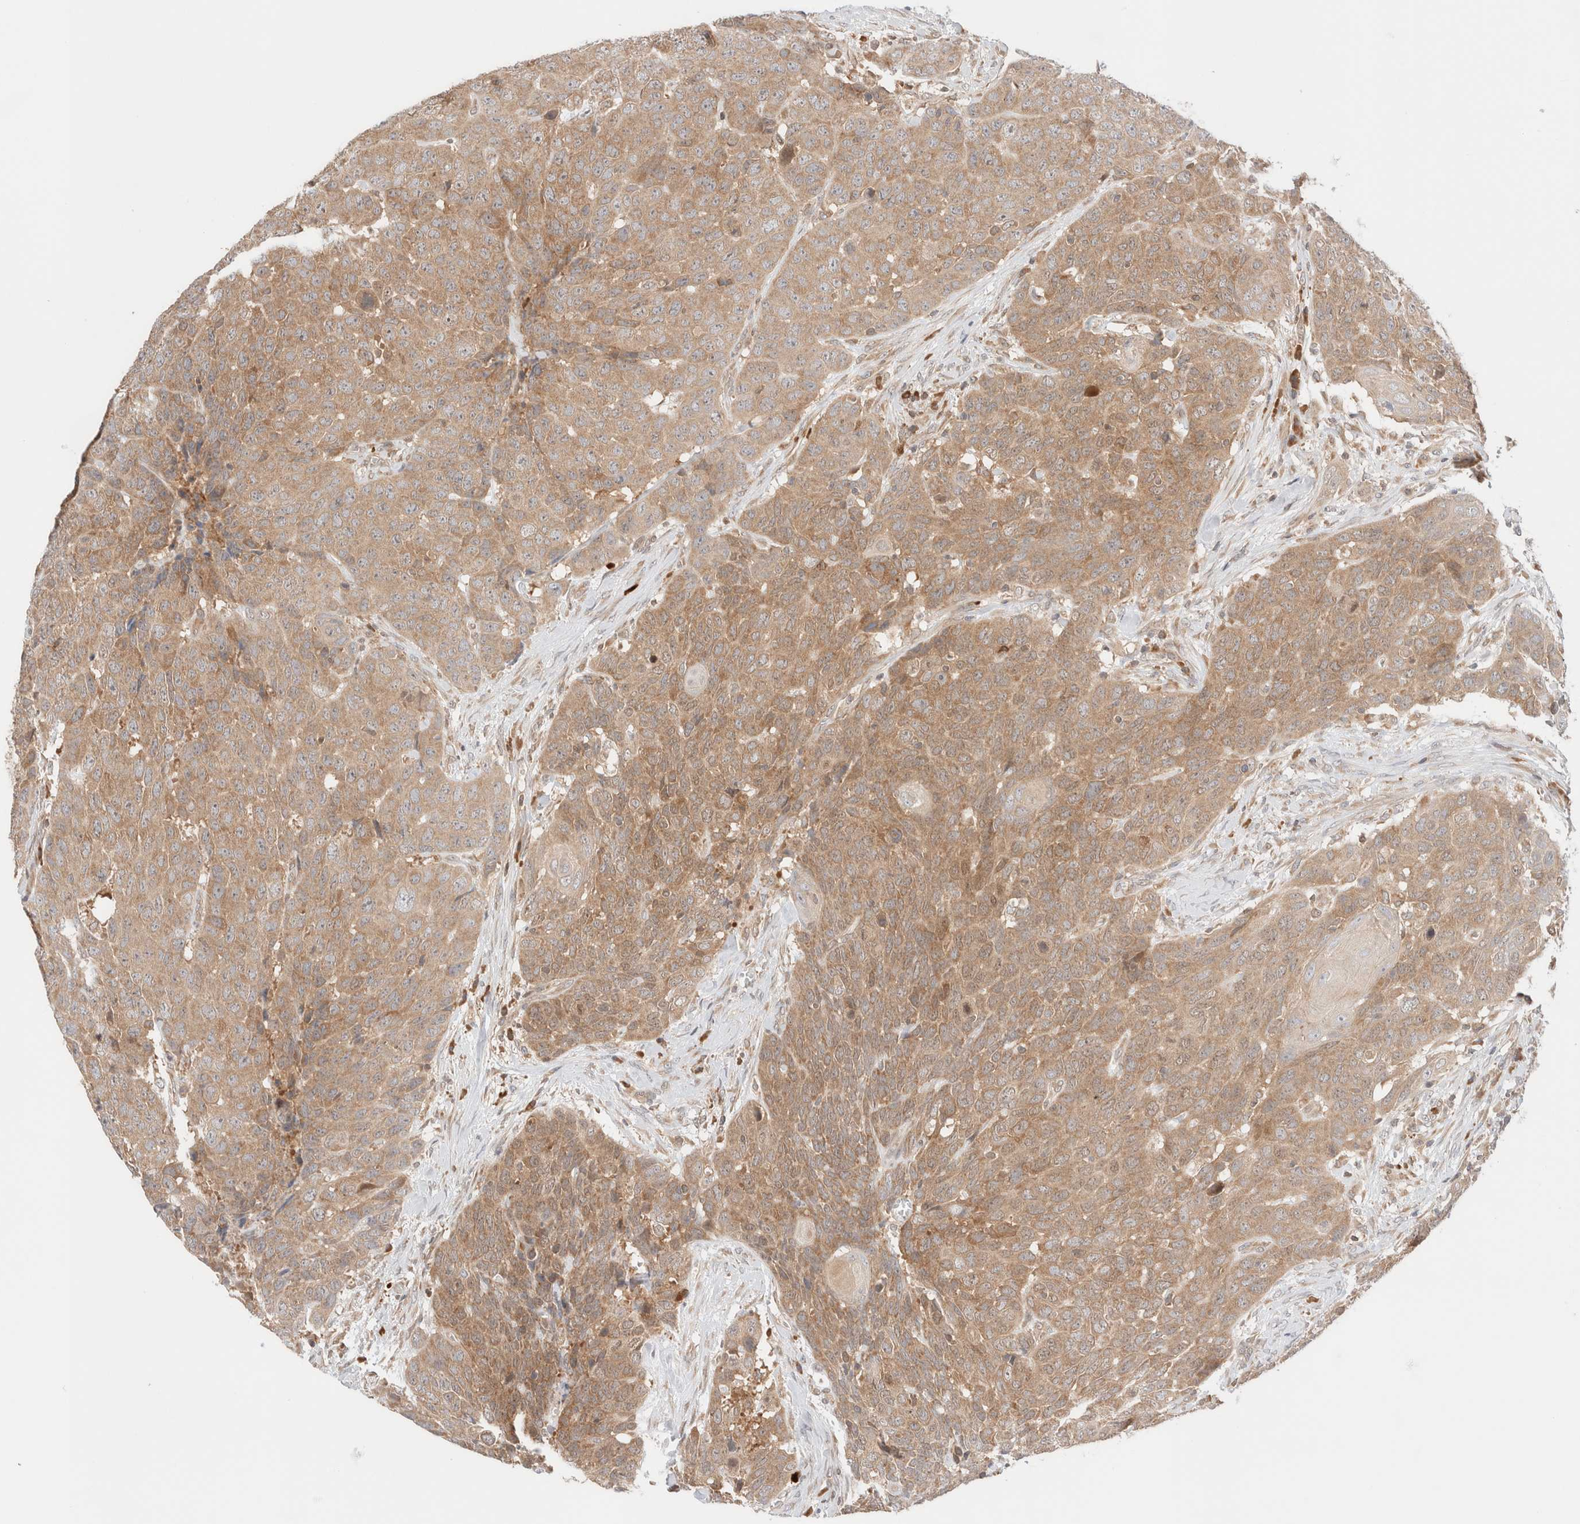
{"staining": {"intensity": "moderate", "quantity": ">75%", "location": "cytoplasmic/membranous"}, "tissue": "head and neck cancer", "cell_type": "Tumor cells", "image_type": "cancer", "snomed": [{"axis": "morphology", "description": "Squamous cell carcinoma, NOS"}, {"axis": "topography", "description": "Head-Neck"}], "caption": "Squamous cell carcinoma (head and neck) was stained to show a protein in brown. There is medium levels of moderate cytoplasmic/membranous staining in approximately >75% of tumor cells.", "gene": "XKR4", "patient": {"sex": "male", "age": 66}}